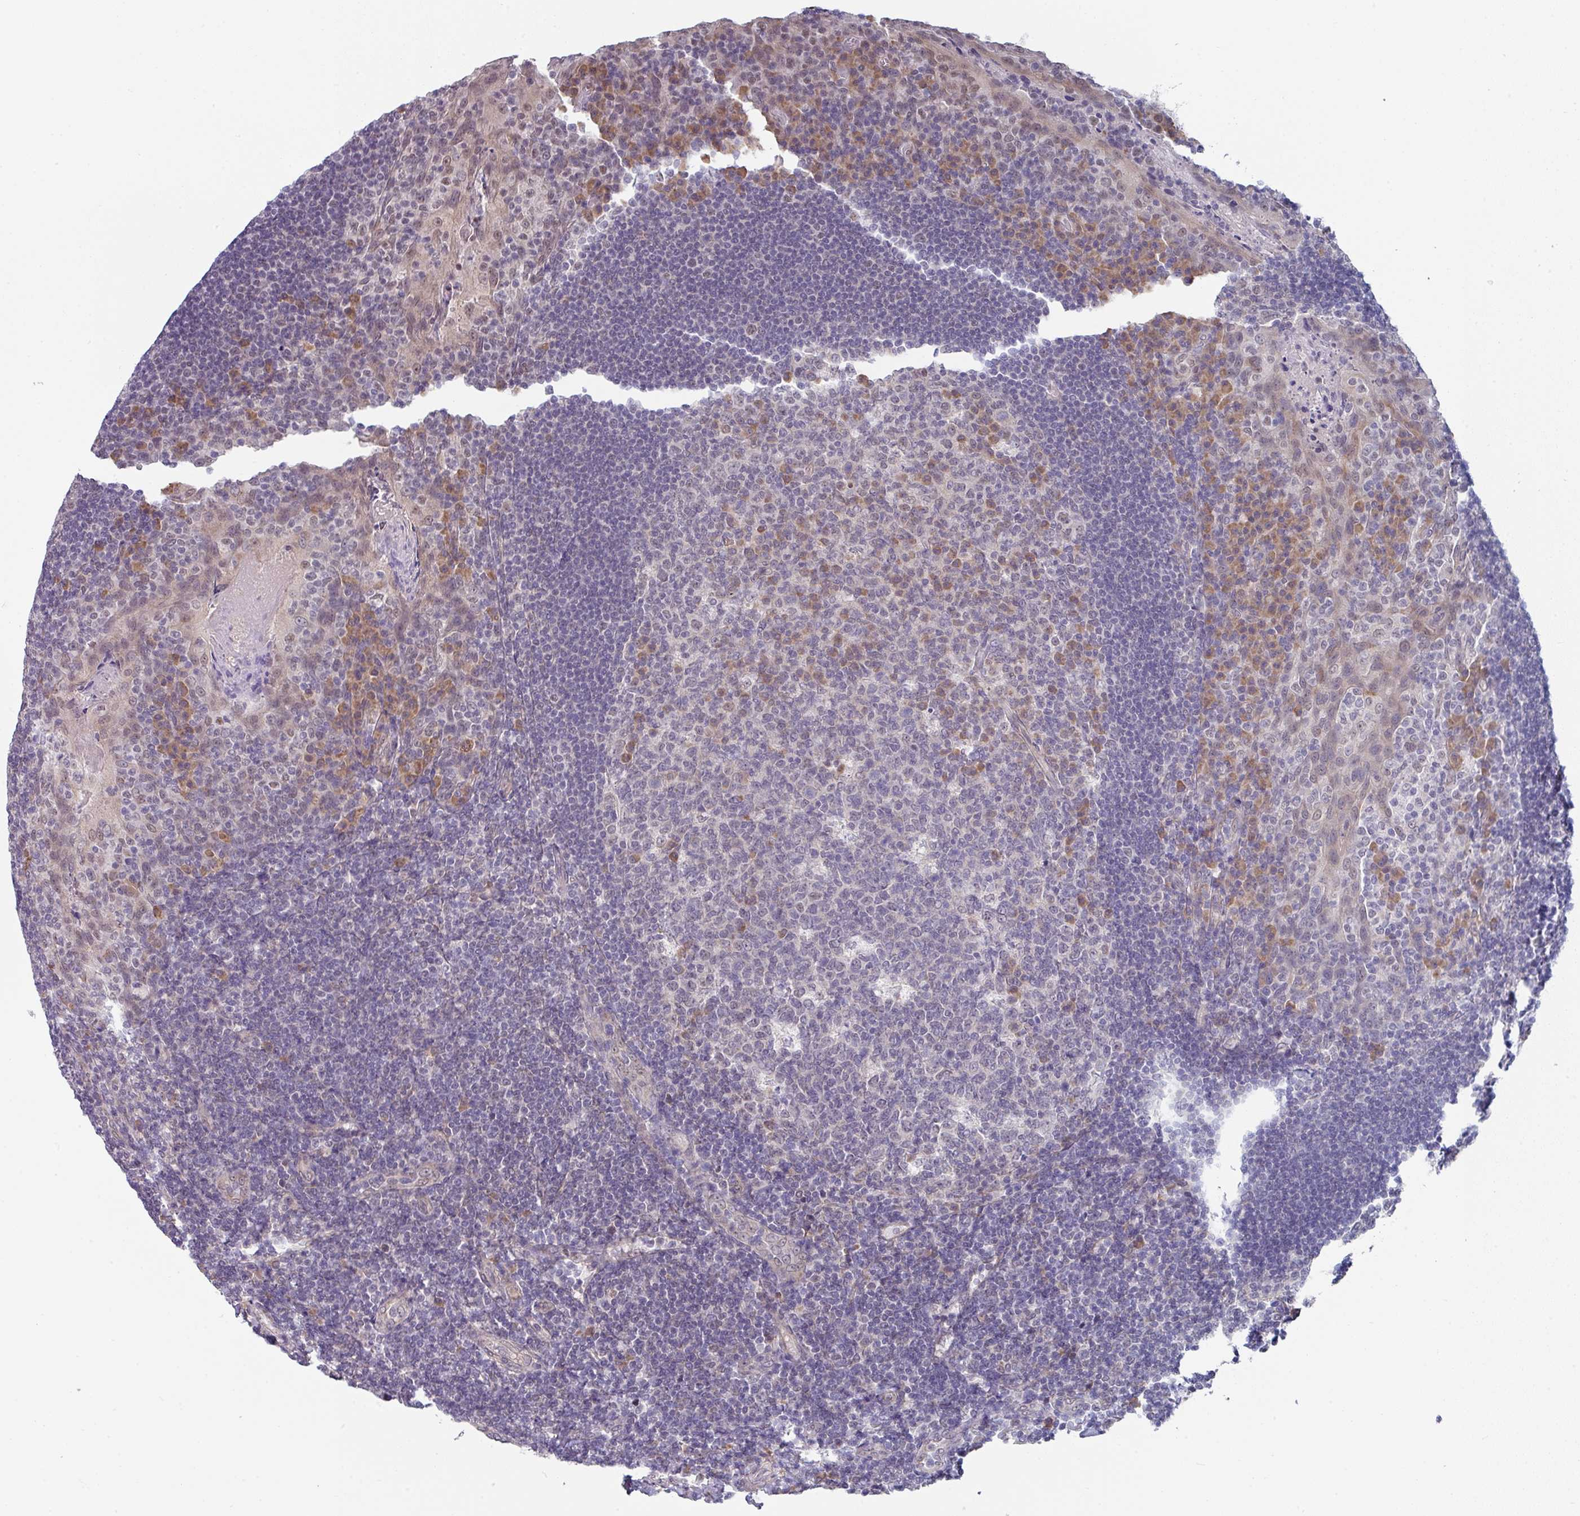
{"staining": {"intensity": "moderate", "quantity": "<25%", "location": "cytoplasmic/membranous"}, "tissue": "tonsil", "cell_type": "Germinal center cells", "image_type": "normal", "snomed": [{"axis": "morphology", "description": "Normal tissue, NOS"}, {"axis": "topography", "description": "Tonsil"}], "caption": "Approximately <25% of germinal center cells in benign tonsil show moderate cytoplasmic/membranous protein staining as visualized by brown immunohistochemical staining.", "gene": "TMED5", "patient": {"sex": "male", "age": 17}}